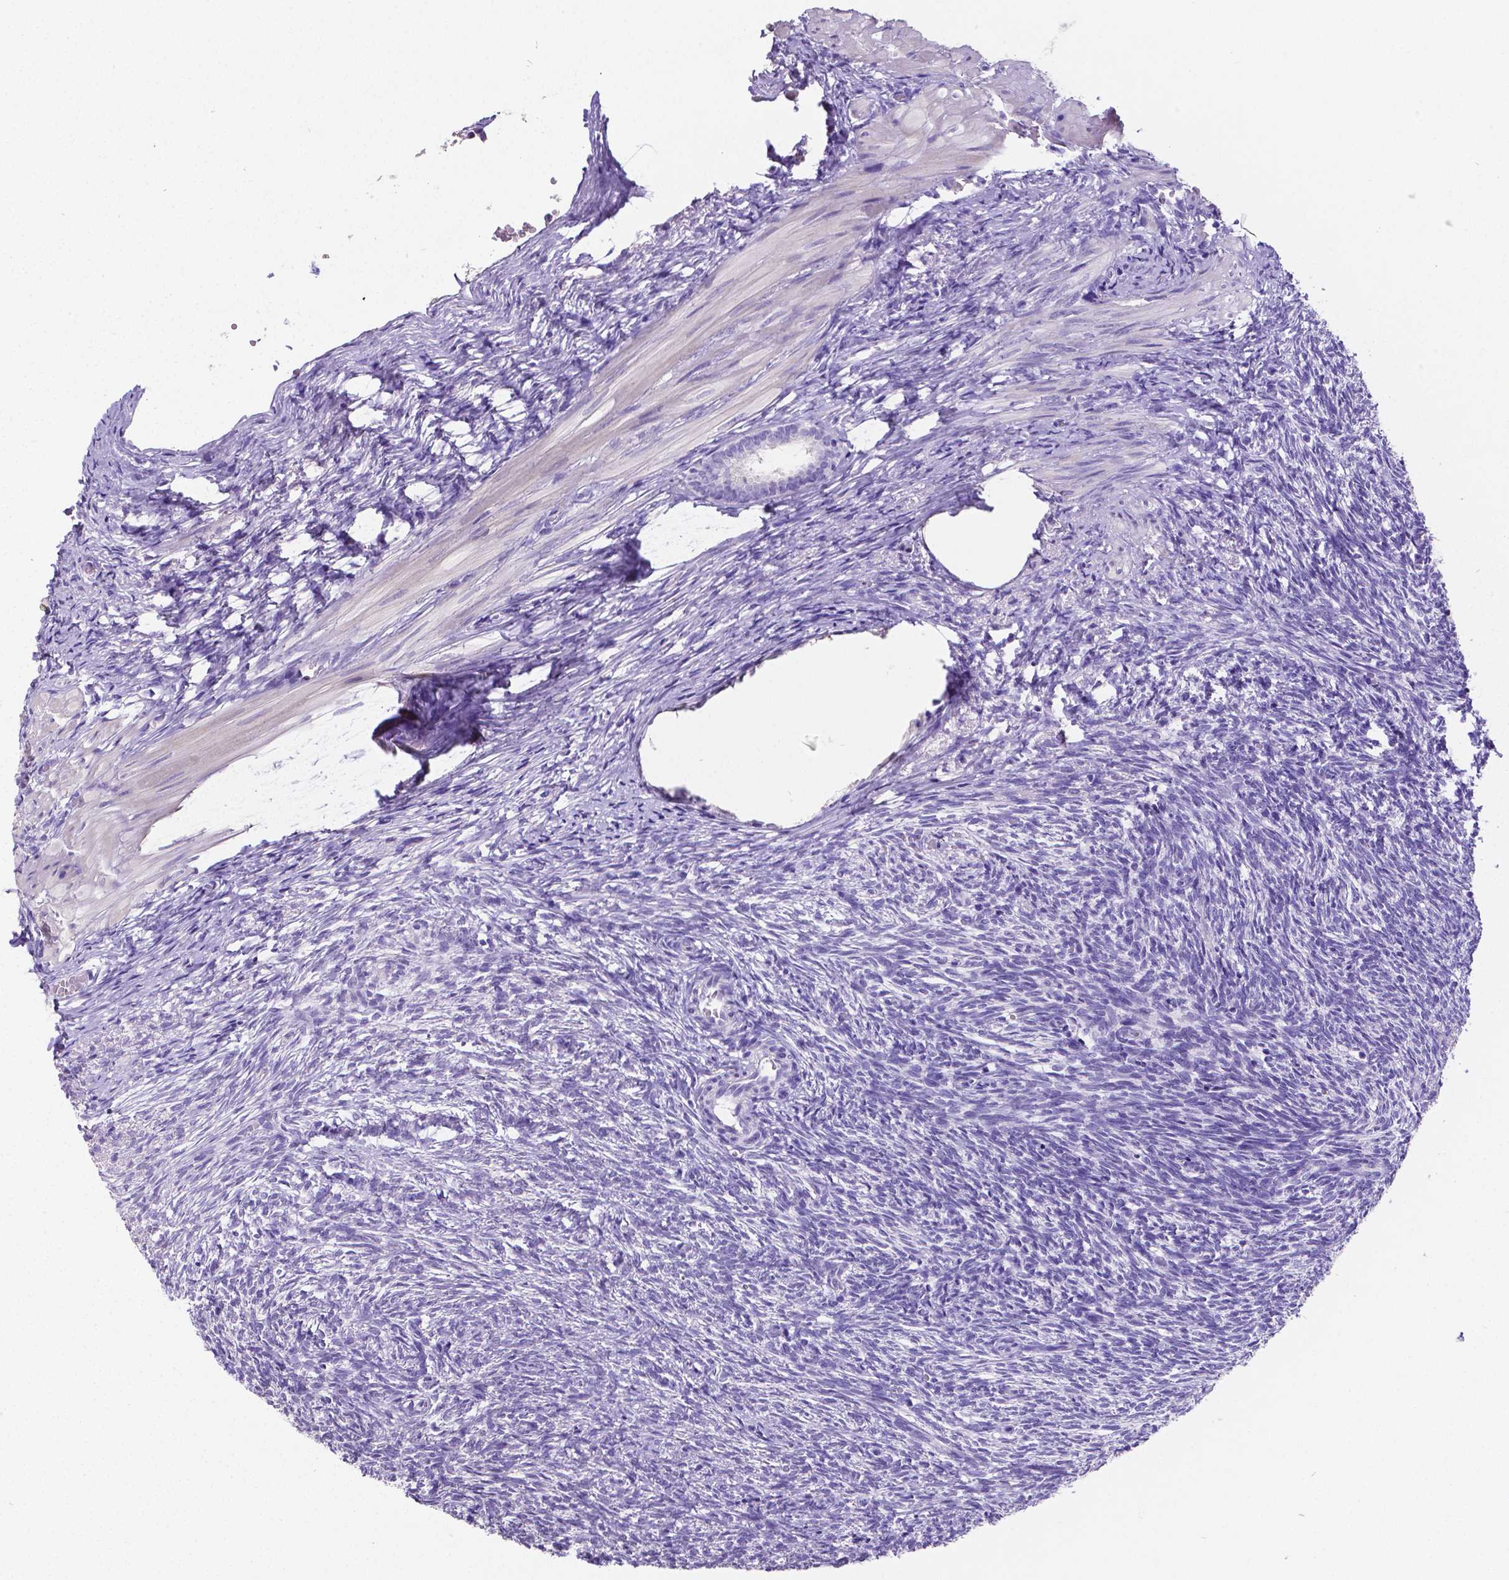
{"staining": {"intensity": "negative", "quantity": "none", "location": "none"}, "tissue": "ovary", "cell_type": "Ovarian stroma cells", "image_type": "normal", "snomed": [{"axis": "morphology", "description": "Normal tissue, NOS"}, {"axis": "topography", "description": "Ovary"}], "caption": "A histopathology image of ovary stained for a protein exhibits no brown staining in ovarian stroma cells. (DAB (3,3'-diaminobenzidine) immunohistochemistry (IHC) with hematoxylin counter stain).", "gene": "SATB2", "patient": {"sex": "female", "age": 46}}